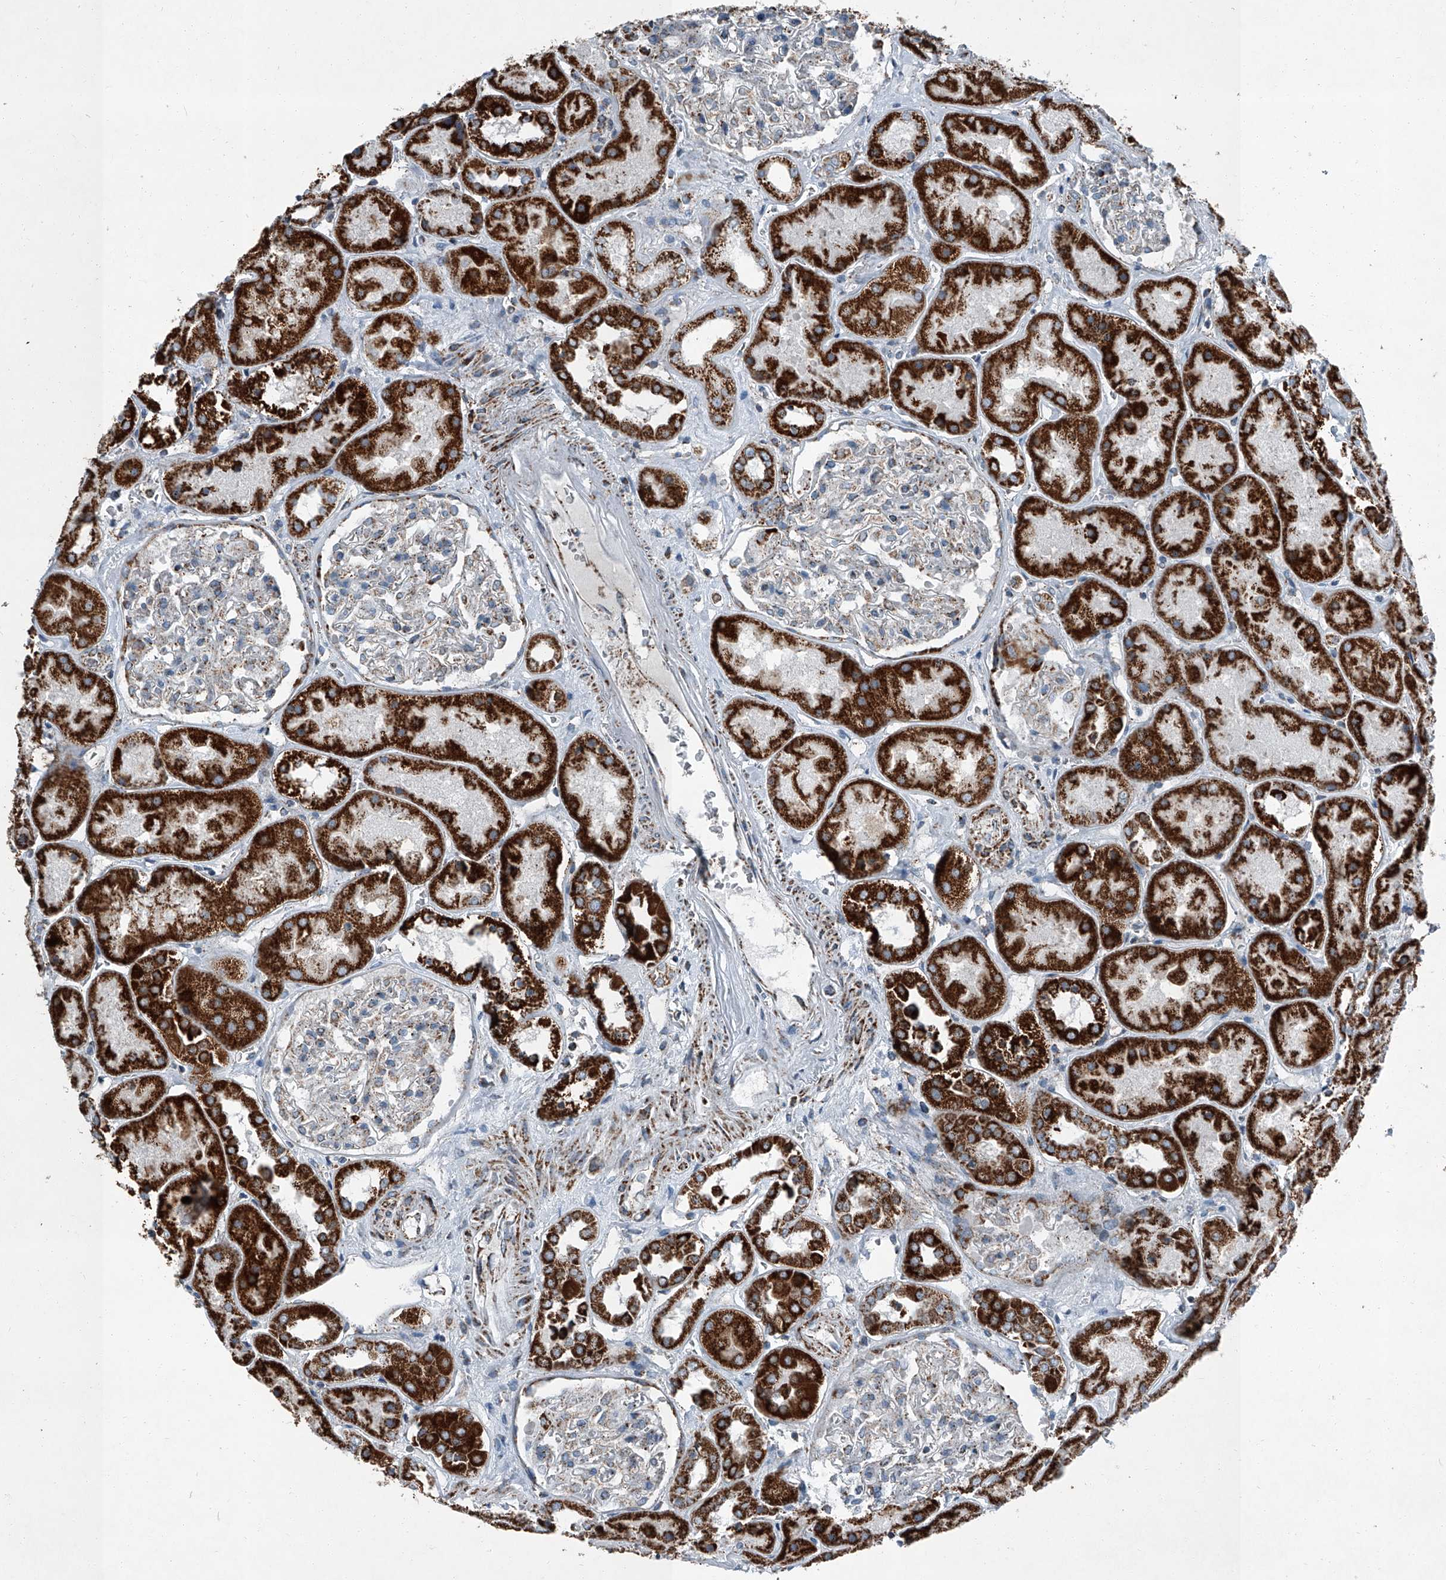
{"staining": {"intensity": "weak", "quantity": "25%-75%", "location": "cytoplasmic/membranous"}, "tissue": "kidney", "cell_type": "Cells in glomeruli", "image_type": "normal", "snomed": [{"axis": "morphology", "description": "Normal tissue, NOS"}, {"axis": "topography", "description": "Kidney"}], "caption": "DAB (3,3'-diaminobenzidine) immunohistochemical staining of unremarkable kidney reveals weak cytoplasmic/membranous protein expression in about 25%-75% of cells in glomeruli. The staining was performed using DAB, with brown indicating positive protein expression. Nuclei are stained blue with hematoxylin.", "gene": "CHRNA7", "patient": {"sex": "male", "age": 70}}